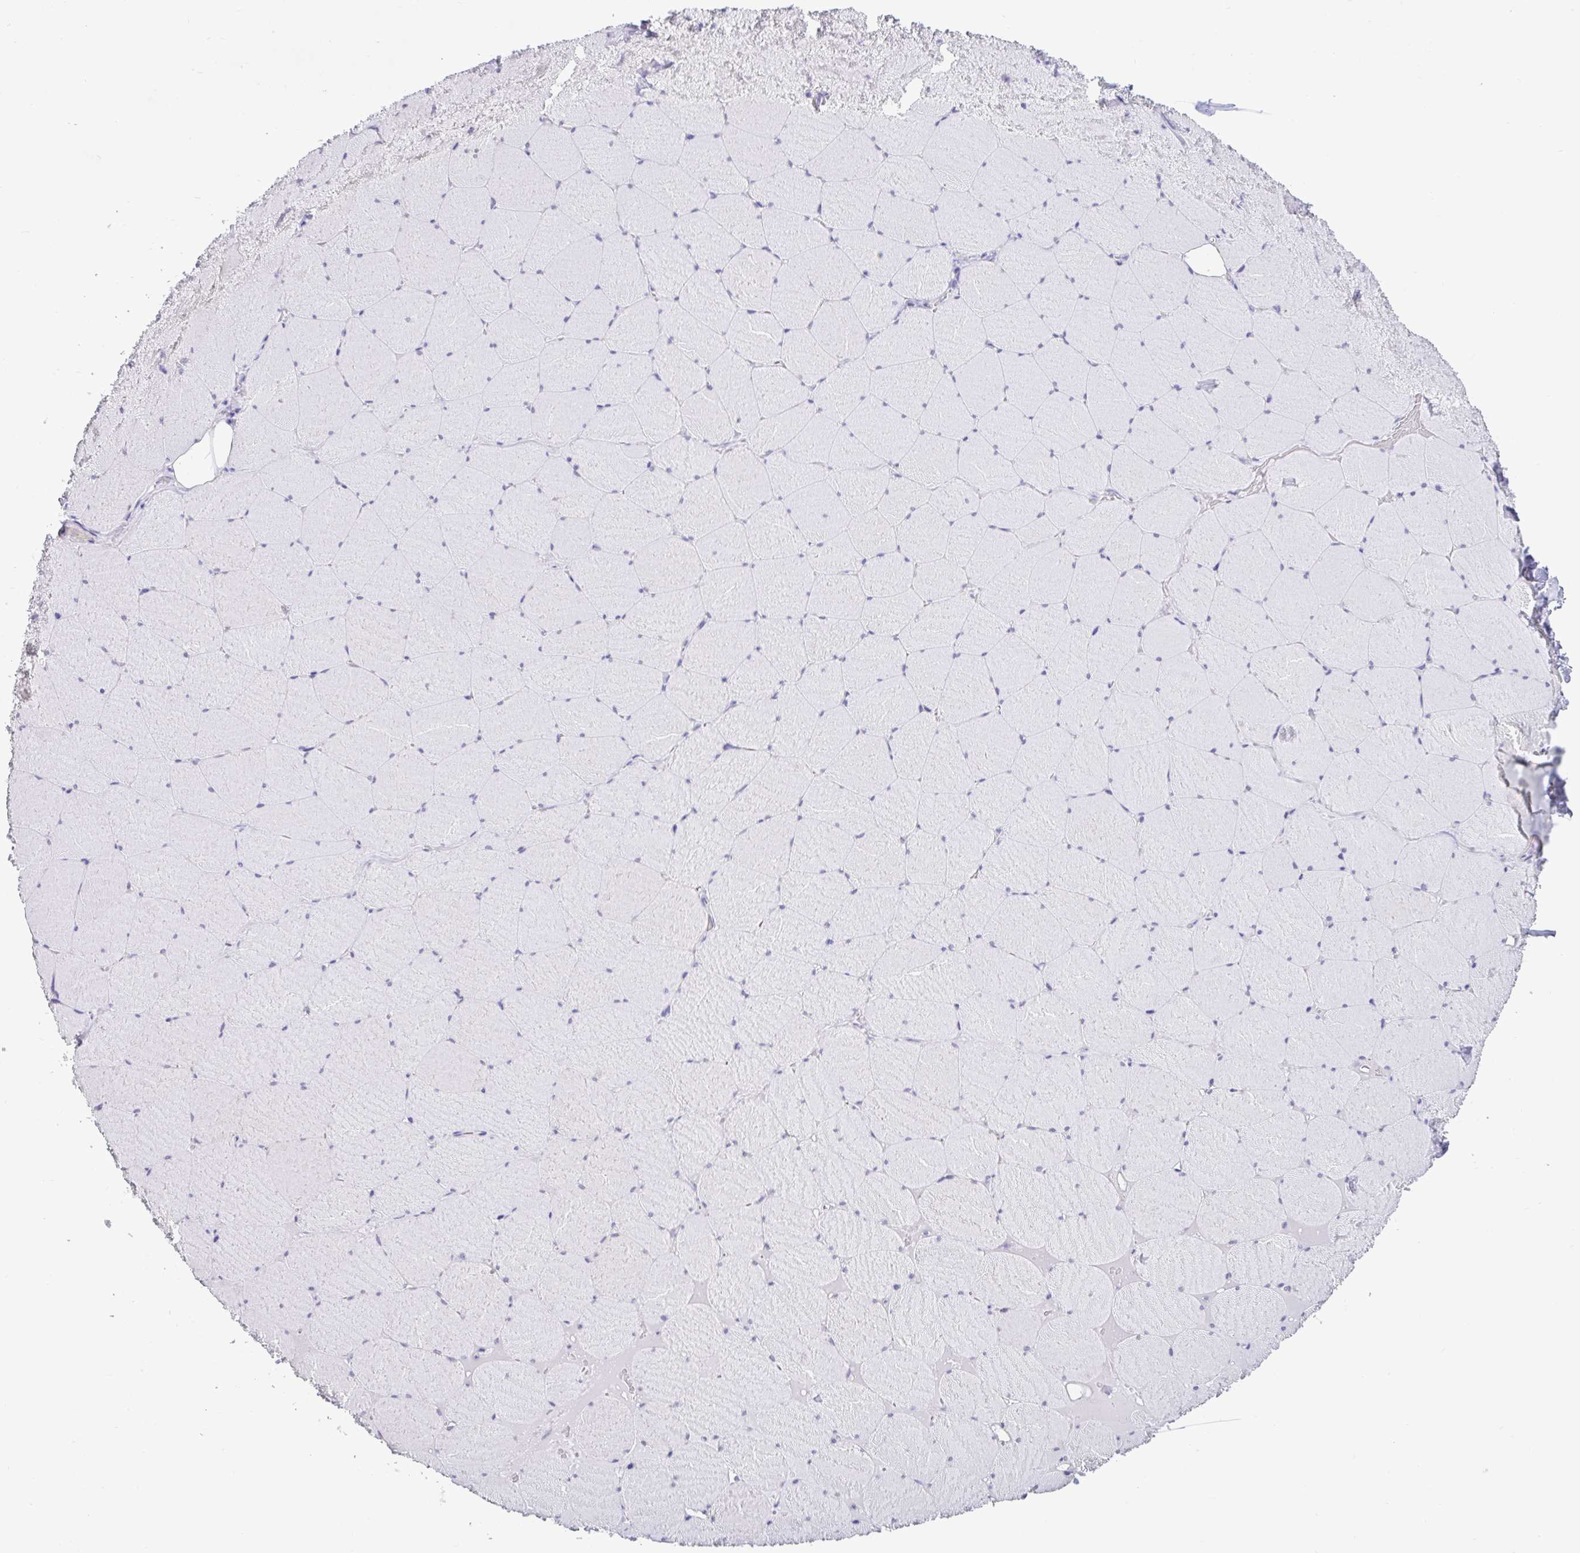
{"staining": {"intensity": "negative", "quantity": "none", "location": "none"}, "tissue": "skeletal muscle", "cell_type": "Myocytes", "image_type": "normal", "snomed": [{"axis": "morphology", "description": "Normal tissue, NOS"}, {"axis": "topography", "description": "Skeletal muscle"}, {"axis": "topography", "description": "Head-Neck"}], "caption": "This is a image of IHC staining of benign skeletal muscle, which shows no expression in myocytes.", "gene": "DCAF17", "patient": {"sex": "male", "age": 66}}